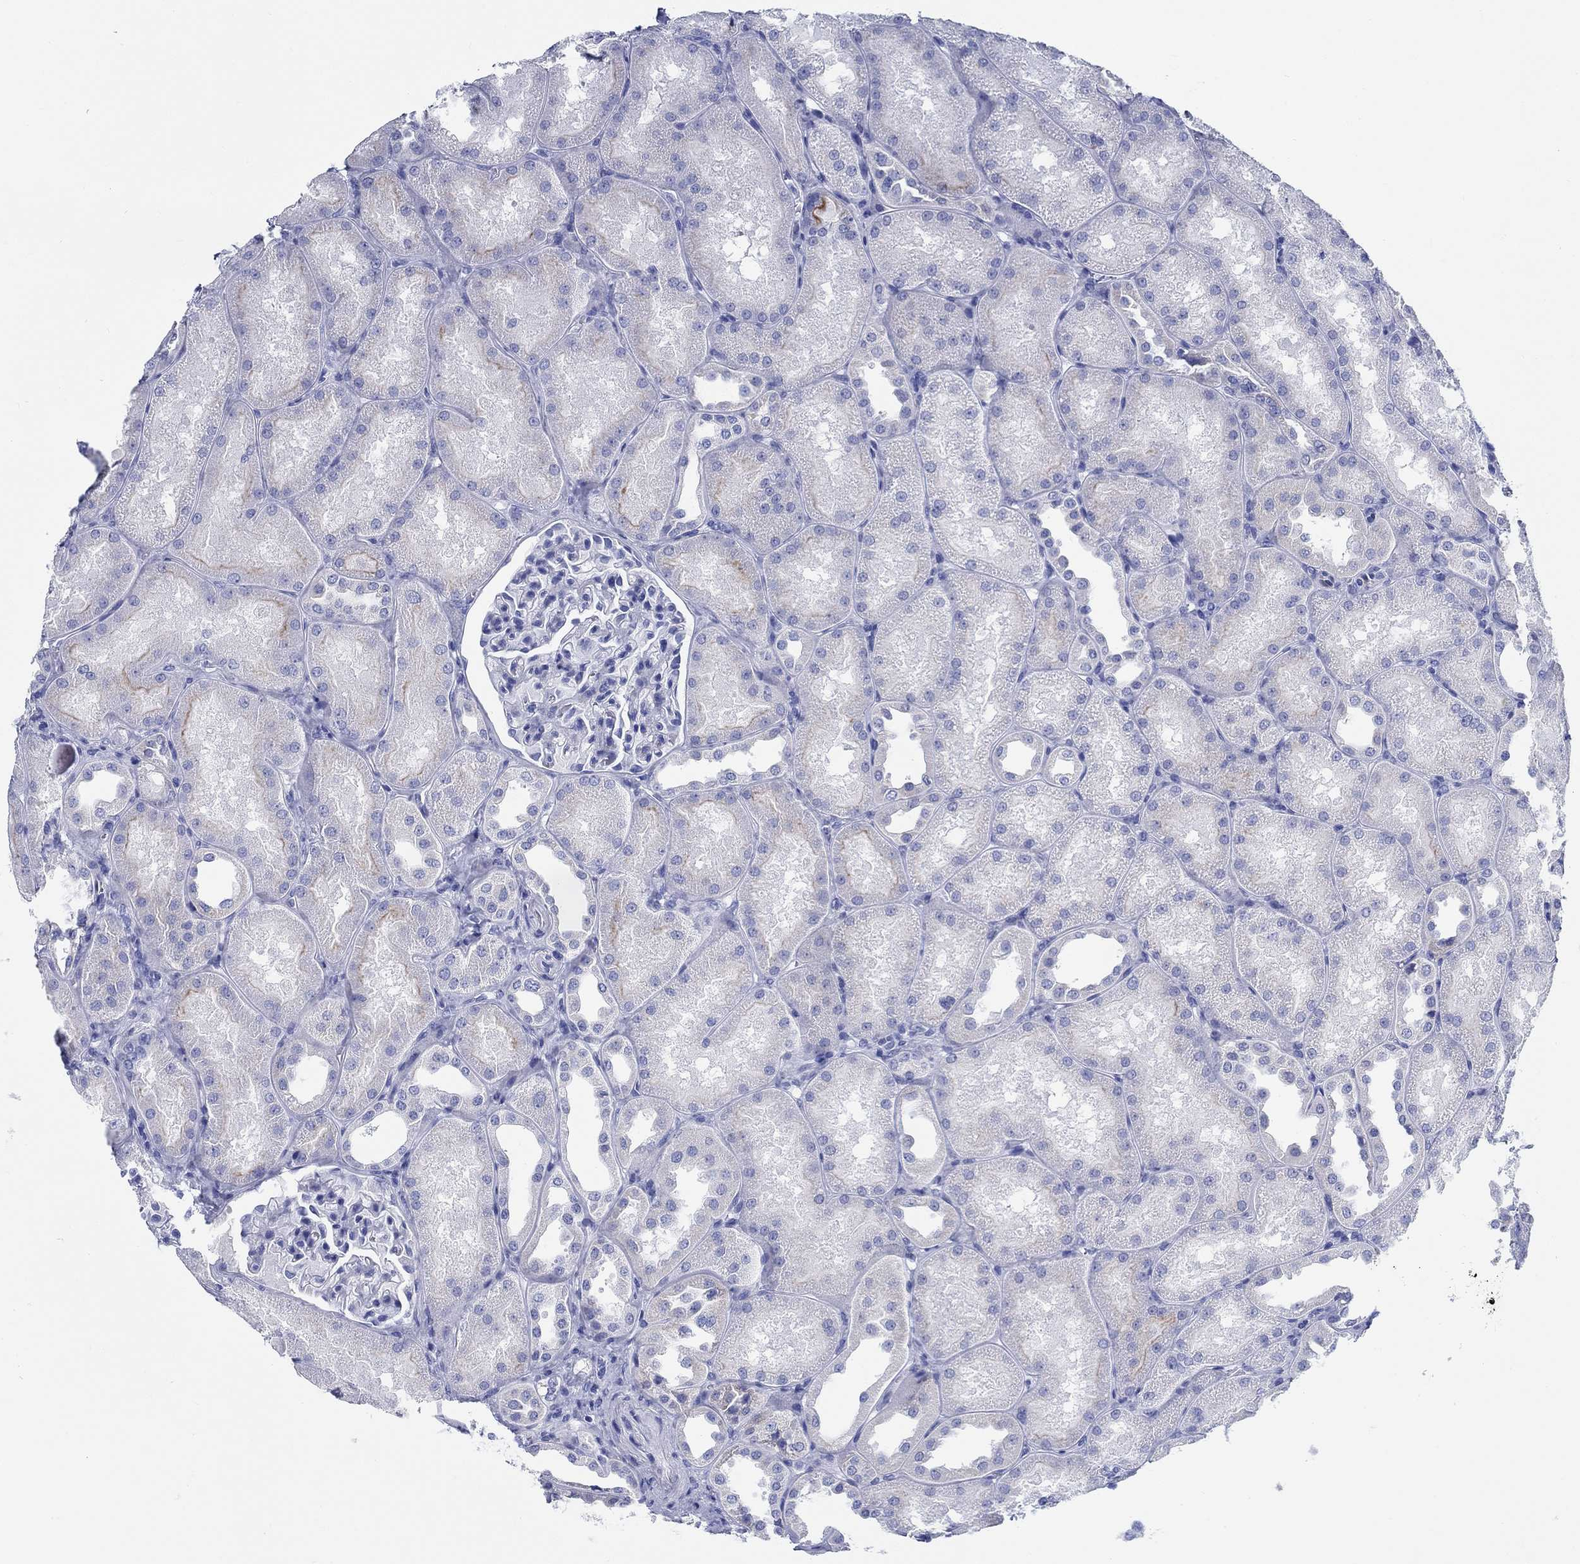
{"staining": {"intensity": "negative", "quantity": "none", "location": "none"}, "tissue": "kidney", "cell_type": "Cells in glomeruli", "image_type": "normal", "snomed": [{"axis": "morphology", "description": "Normal tissue, NOS"}, {"axis": "topography", "description": "Kidney"}], "caption": "Immunohistochemistry image of benign kidney: human kidney stained with DAB exhibits no significant protein expression in cells in glomeruli.", "gene": "RD3L", "patient": {"sex": "male", "age": 61}}